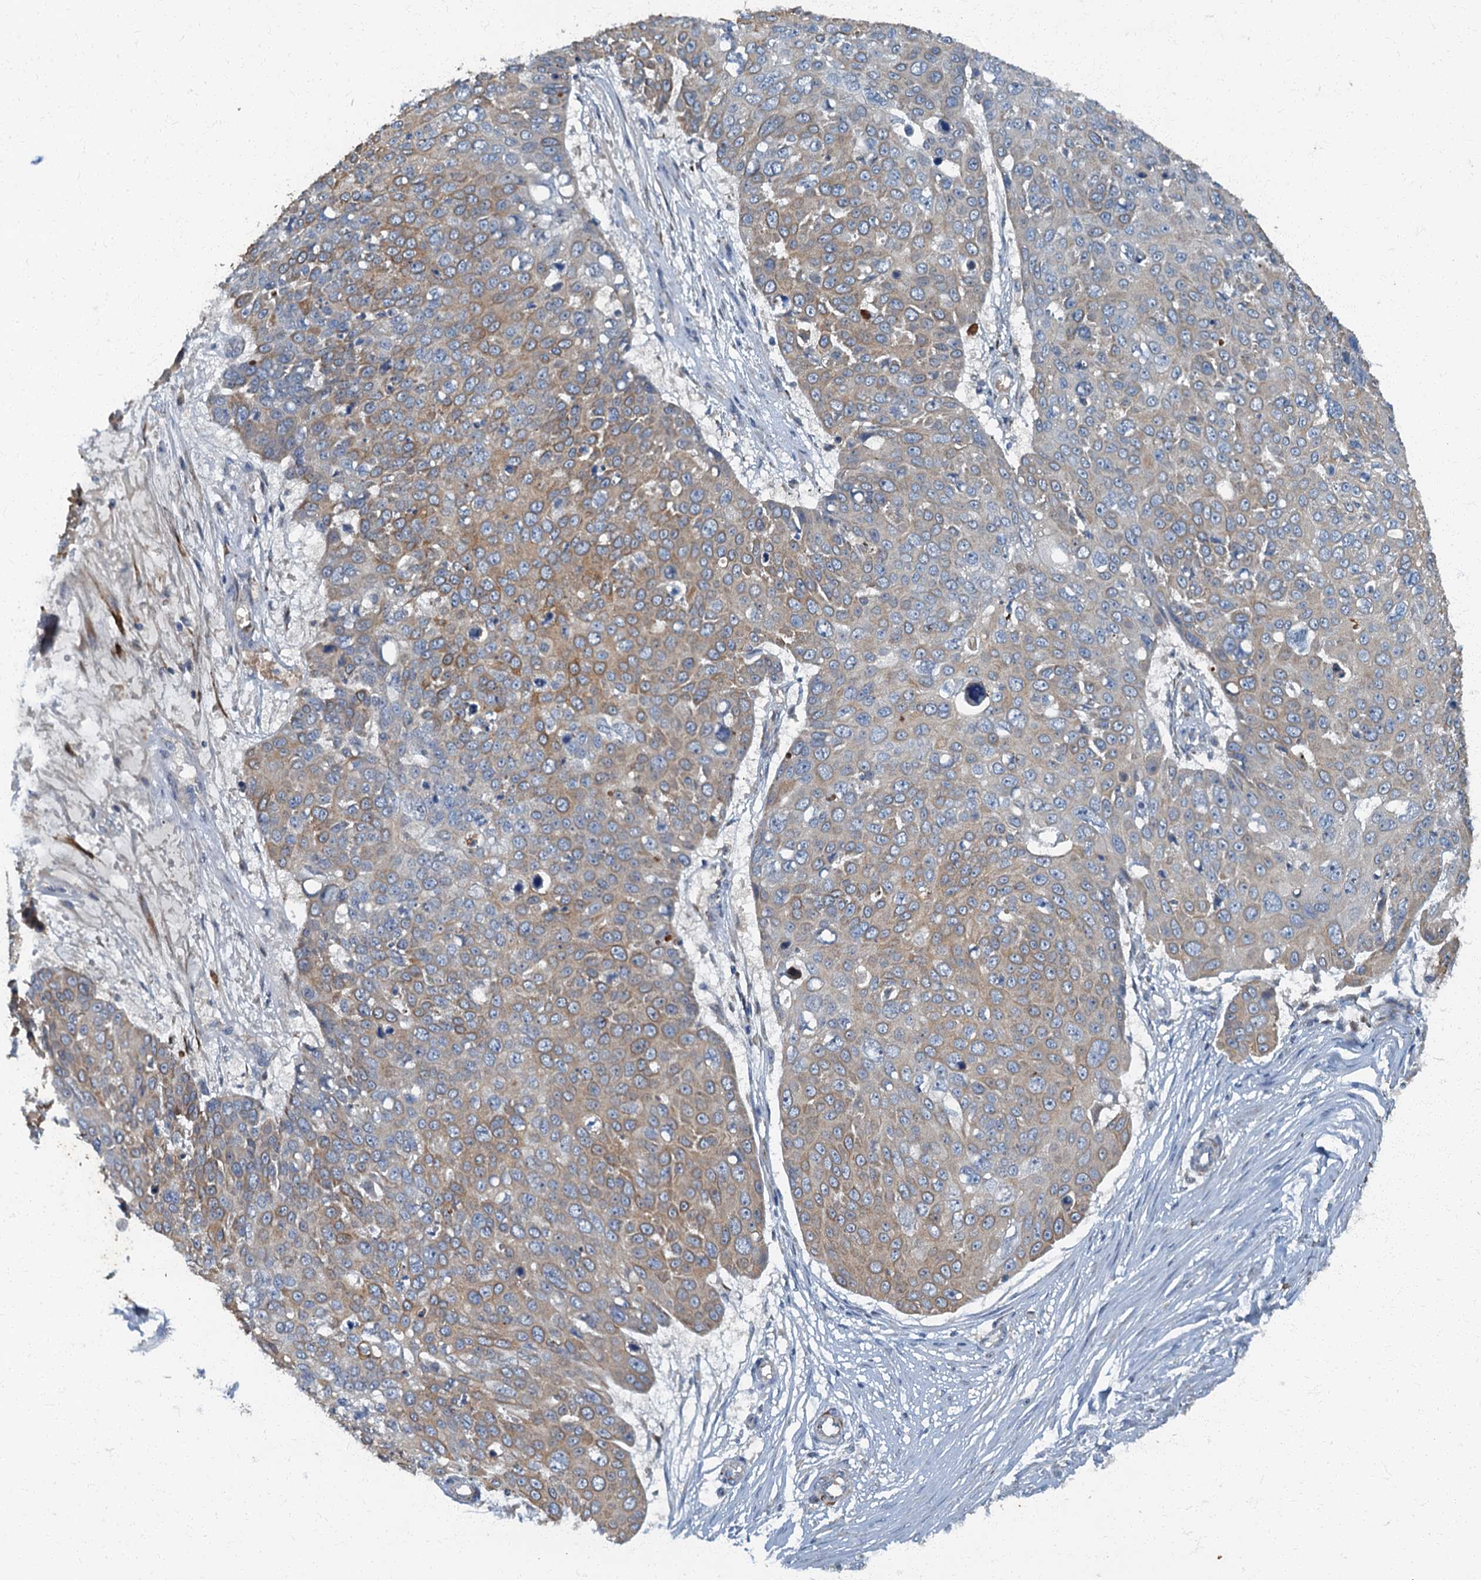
{"staining": {"intensity": "moderate", "quantity": "<25%", "location": "cytoplasmic/membranous"}, "tissue": "skin cancer", "cell_type": "Tumor cells", "image_type": "cancer", "snomed": [{"axis": "morphology", "description": "Squamous cell carcinoma, NOS"}, {"axis": "topography", "description": "Skin"}], "caption": "Protein staining by immunohistochemistry exhibits moderate cytoplasmic/membranous staining in about <25% of tumor cells in skin squamous cell carcinoma. (DAB (3,3'-diaminobenzidine) IHC with brightfield microscopy, high magnification).", "gene": "ARL11", "patient": {"sex": "male", "age": 71}}